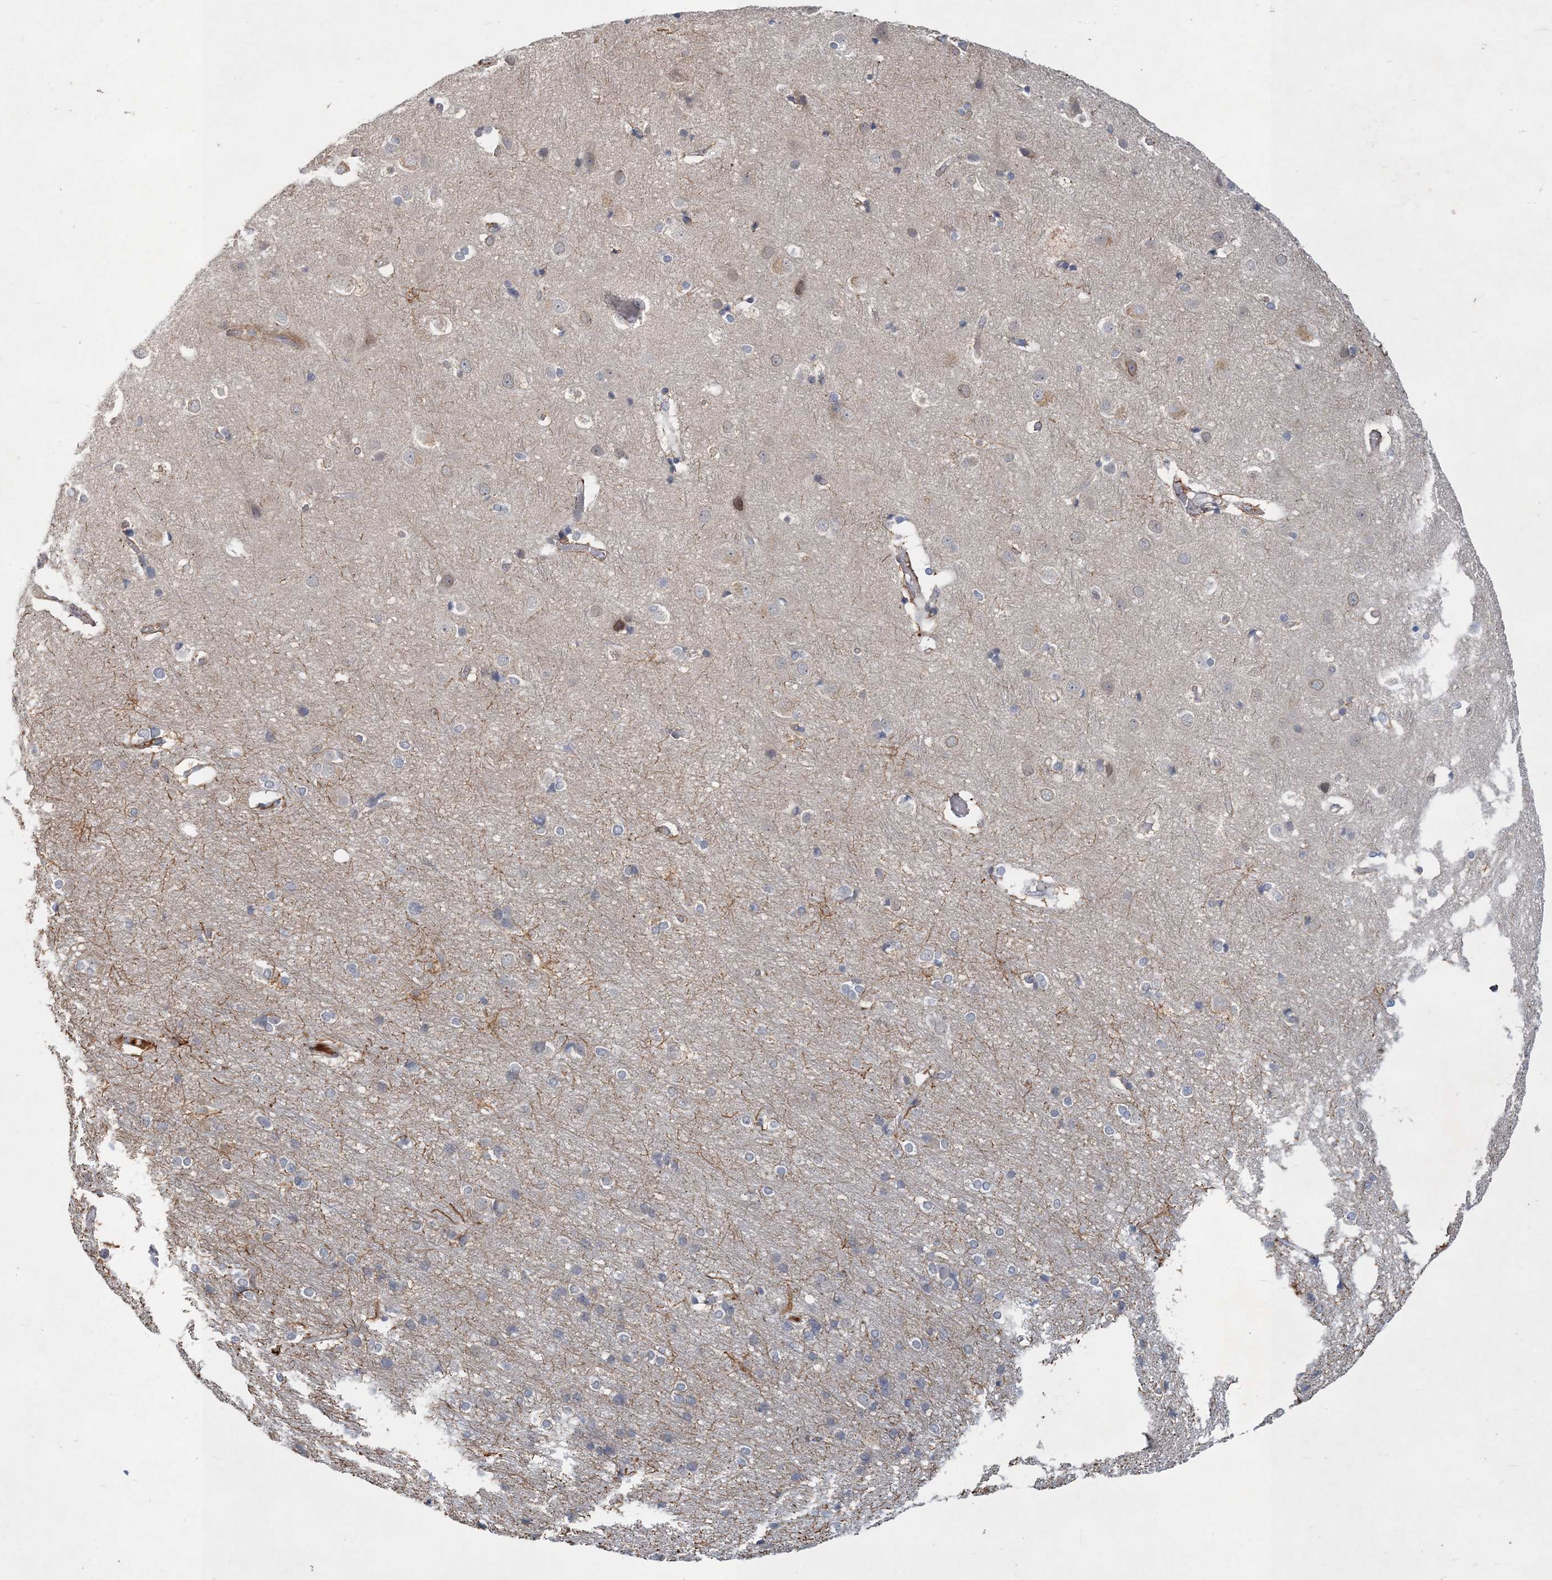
{"staining": {"intensity": "negative", "quantity": "none", "location": "none"}, "tissue": "cerebral cortex", "cell_type": "Endothelial cells", "image_type": "normal", "snomed": [{"axis": "morphology", "description": "Normal tissue, NOS"}, {"axis": "topography", "description": "Cerebral cortex"}], "caption": "IHC of benign cerebral cortex demonstrates no staining in endothelial cells.", "gene": "RNF25", "patient": {"sex": "male", "age": 54}}